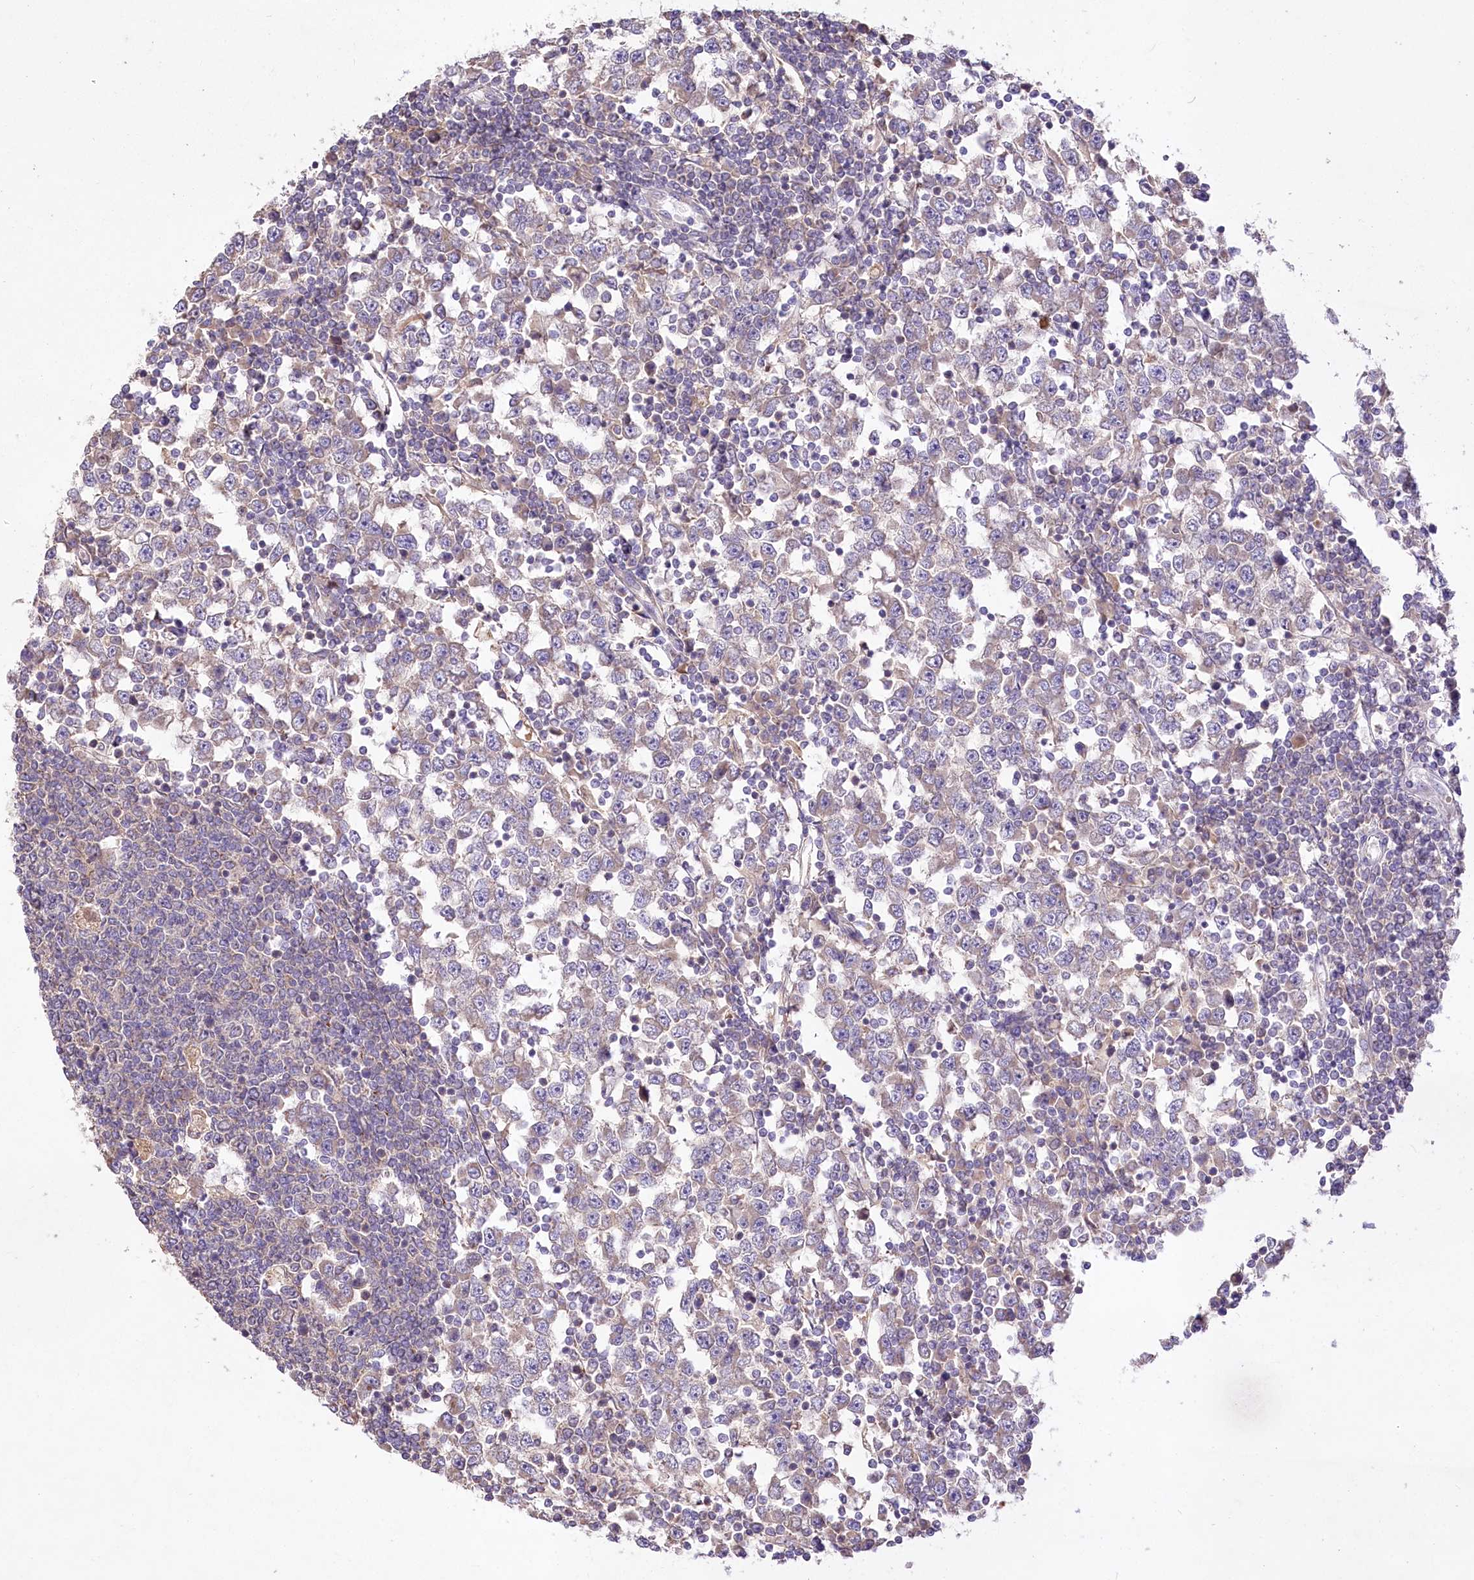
{"staining": {"intensity": "weak", "quantity": "25%-75%", "location": "cytoplasmic/membranous"}, "tissue": "testis cancer", "cell_type": "Tumor cells", "image_type": "cancer", "snomed": [{"axis": "morphology", "description": "Seminoma, NOS"}, {"axis": "topography", "description": "Testis"}], "caption": "The histopathology image exhibits a brown stain indicating the presence of a protein in the cytoplasmic/membranous of tumor cells in testis seminoma.", "gene": "PBLD", "patient": {"sex": "male", "age": 65}}